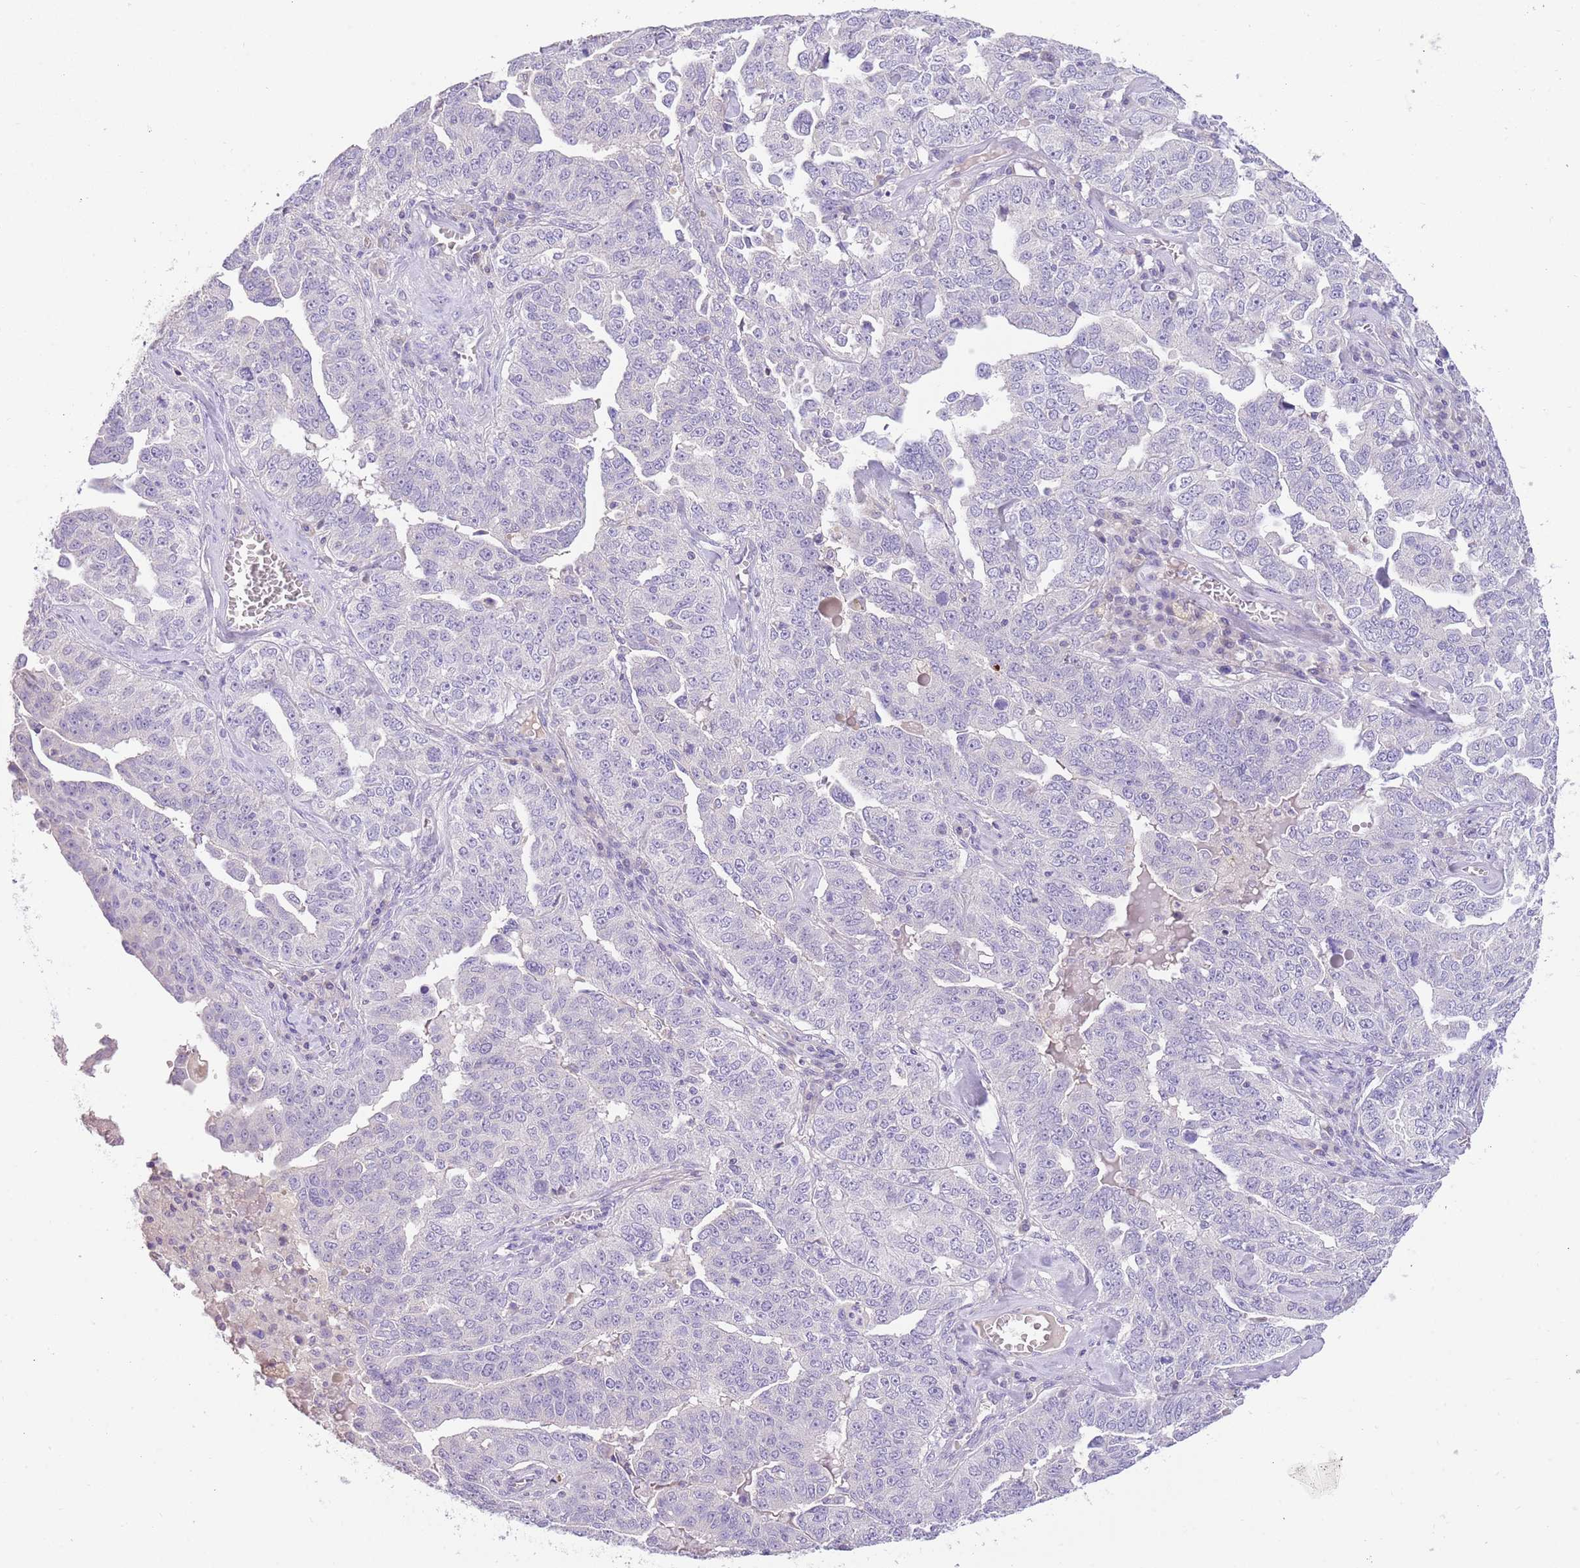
{"staining": {"intensity": "negative", "quantity": "none", "location": "none"}, "tissue": "ovarian cancer", "cell_type": "Tumor cells", "image_type": "cancer", "snomed": [{"axis": "morphology", "description": "Carcinoma, endometroid"}, {"axis": "topography", "description": "Ovary"}], "caption": "IHC photomicrograph of neoplastic tissue: ovarian endometroid carcinoma stained with DAB displays no significant protein positivity in tumor cells.", "gene": "SFTPA1", "patient": {"sex": "female", "age": 62}}